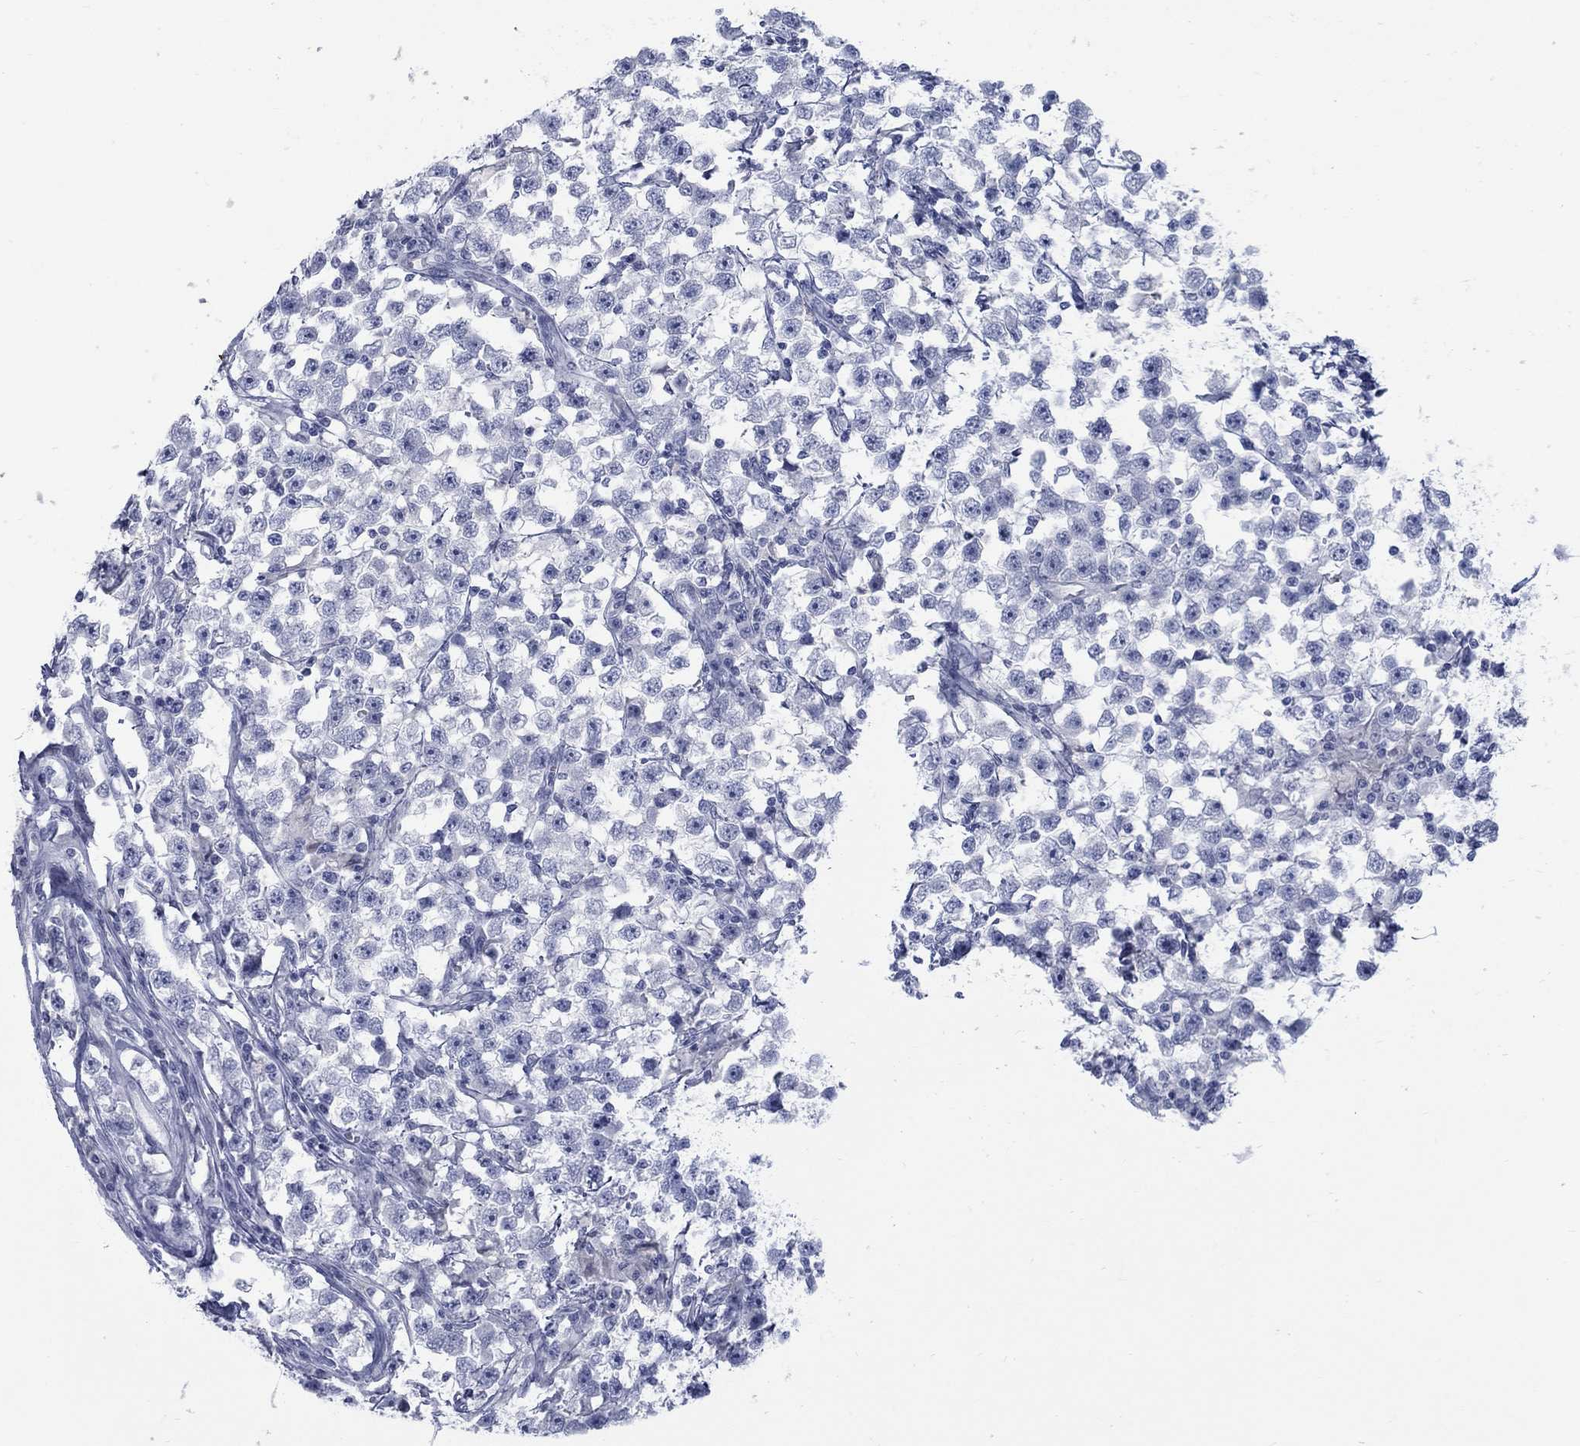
{"staining": {"intensity": "negative", "quantity": "none", "location": "none"}, "tissue": "testis cancer", "cell_type": "Tumor cells", "image_type": "cancer", "snomed": [{"axis": "morphology", "description": "Seminoma, NOS"}, {"axis": "topography", "description": "Testis"}], "caption": "Protein analysis of testis cancer displays no significant expression in tumor cells.", "gene": "RFTN2", "patient": {"sex": "male", "age": 33}}